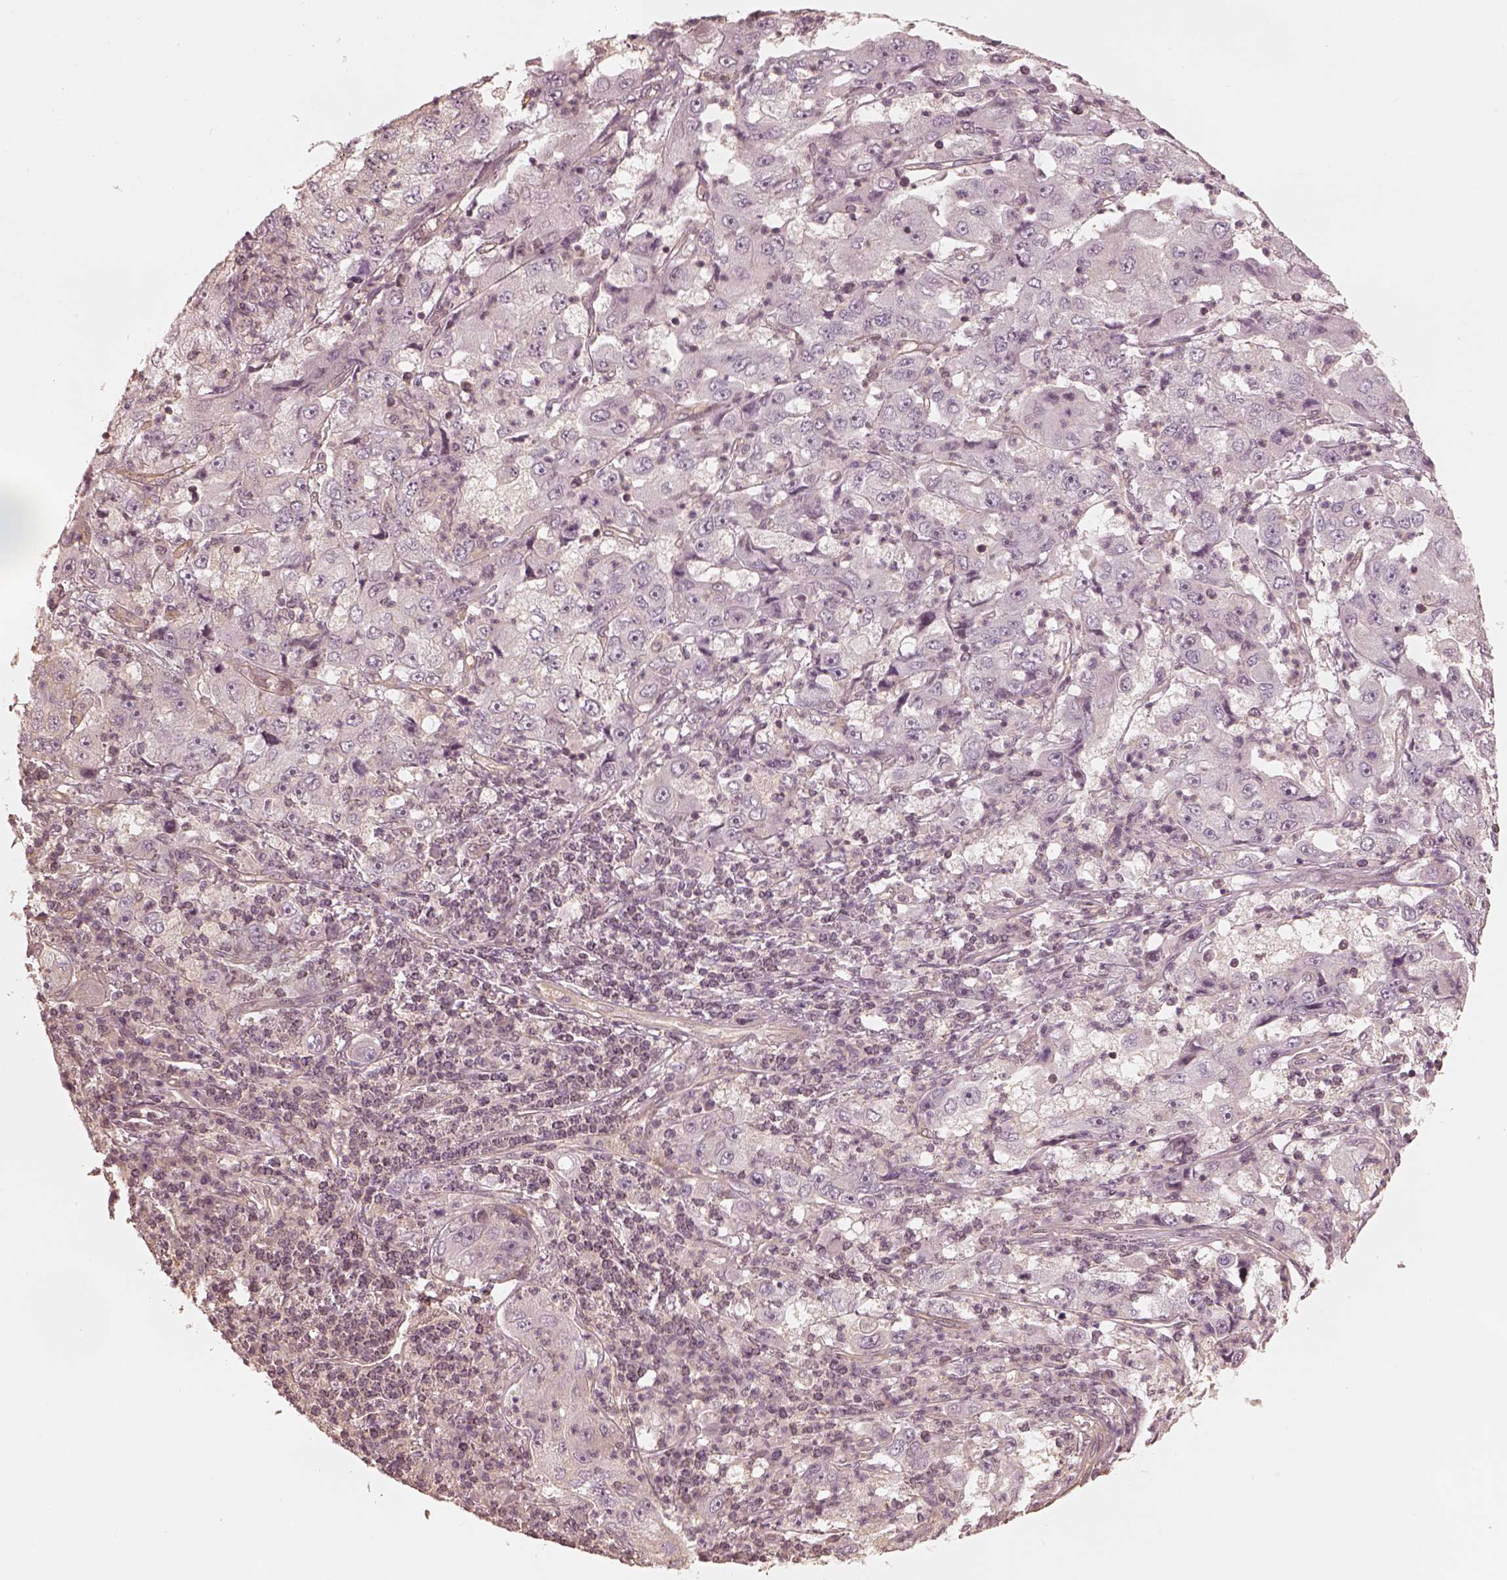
{"staining": {"intensity": "negative", "quantity": "none", "location": "none"}, "tissue": "cervical cancer", "cell_type": "Tumor cells", "image_type": "cancer", "snomed": [{"axis": "morphology", "description": "Squamous cell carcinoma, NOS"}, {"axis": "topography", "description": "Cervix"}], "caption": "IHC of cervical cancer reveals no staining in tumor cells. Nuclei are stained in blue.", "gene": "KIF5C", "patient": {"sex": "female", "age": 36}}